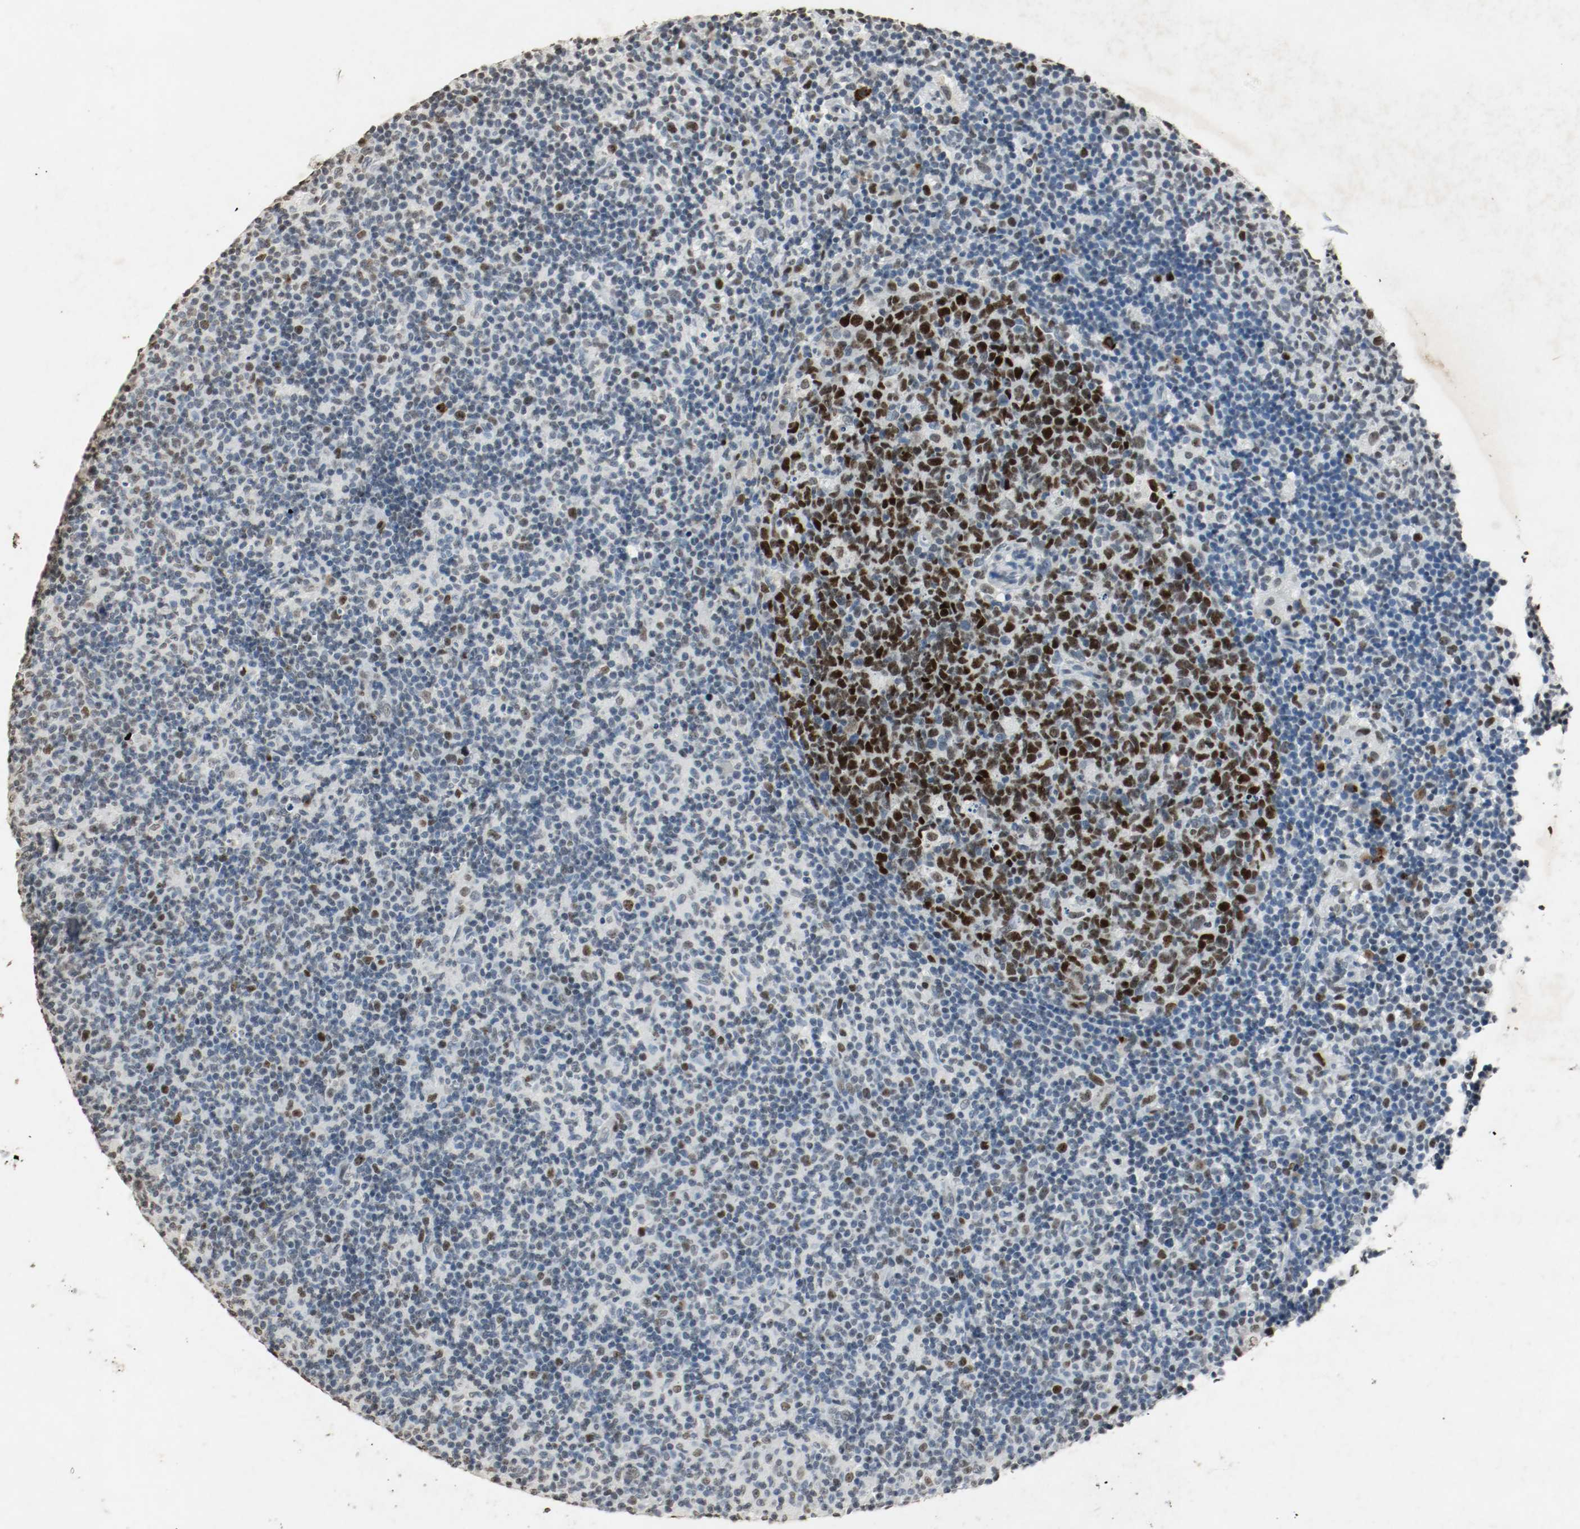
{"staining": {"intensity": "strong", "quantity": ">75%", "location": "nuclear"}, "tissue": "lymph node", "cell_type": "Germinal center cells", "image_type": "normal", "snomed": [{"axis": "morphology", "description": "Normal tissue, NOS"}, {"axis": "morphology", "description": "Inflammation, NOS"}, {"axis": "topography", "description": "Lymph node"}], "caption": "IHC of normal human lymph node shows high levels of strong nuclear positivity in approximately >75% of germinal center cells.", "gene": "DNMT1", "patient": {"sex": "male", "age": 55}}